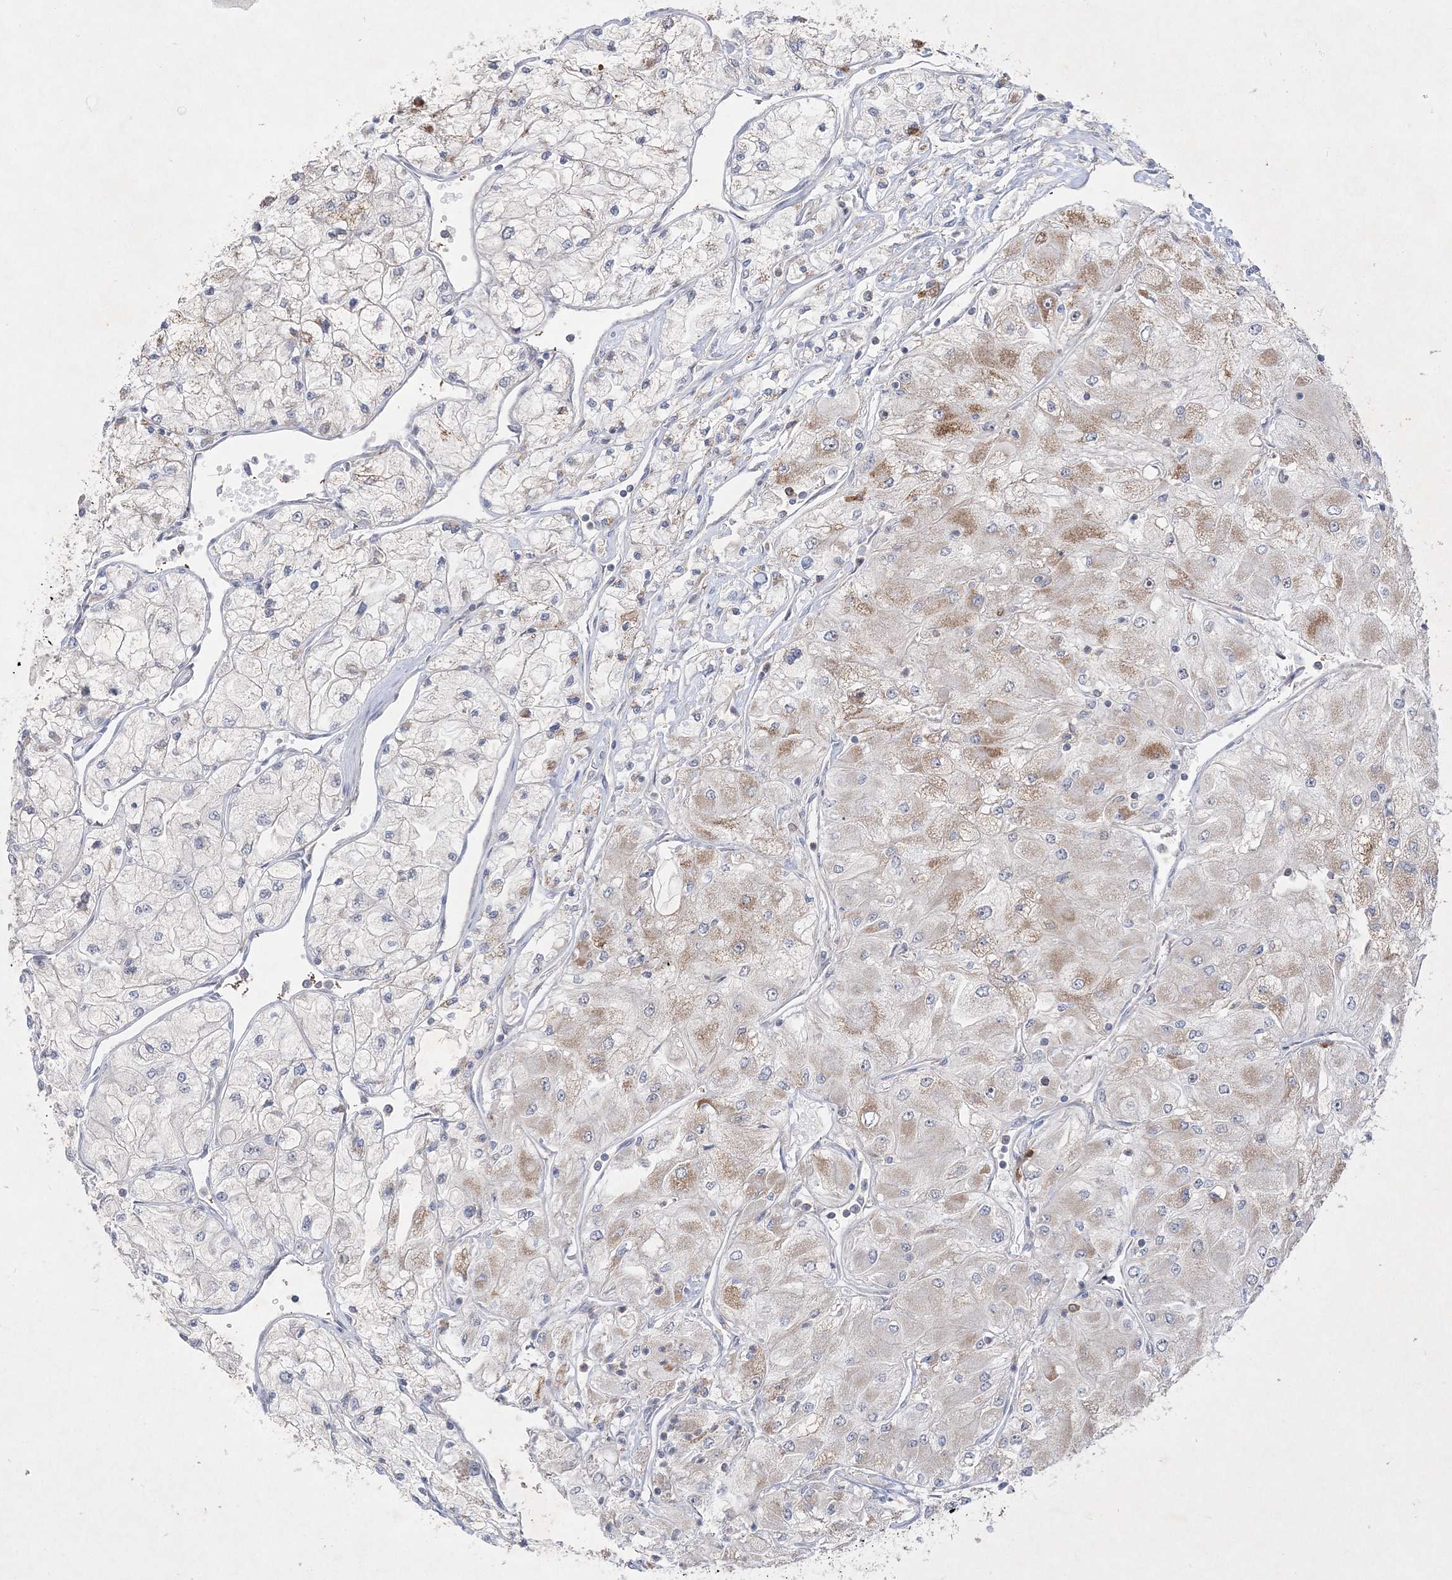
{"staining": {"intensity": "moderate", "quantity": "<25%", "location": "cytoplasmic/membranous"}, "tissue": "renal cancer", "cell_type": "Tumor cells", "image_type": "cancer", "snomed": [{"axis": "morphology", "description": "Adenocarcinoma, NOS"}, {"axis": "topography", "description": "Kidney"}], "caption": "Immunohistochemistry (IHC) of human renal adenocarcinoma exhibits low levels of moderate cytoplasmic/membranous expression in approximately <25% of tumor cells. The staining was performed using DAB to visualize the protein expression in brown, while the nuclei were stained in blue with hematoxylin (Magnification: 20x).", "gene": "CLNK", "patient": {"sex": "male", "age": 80}}